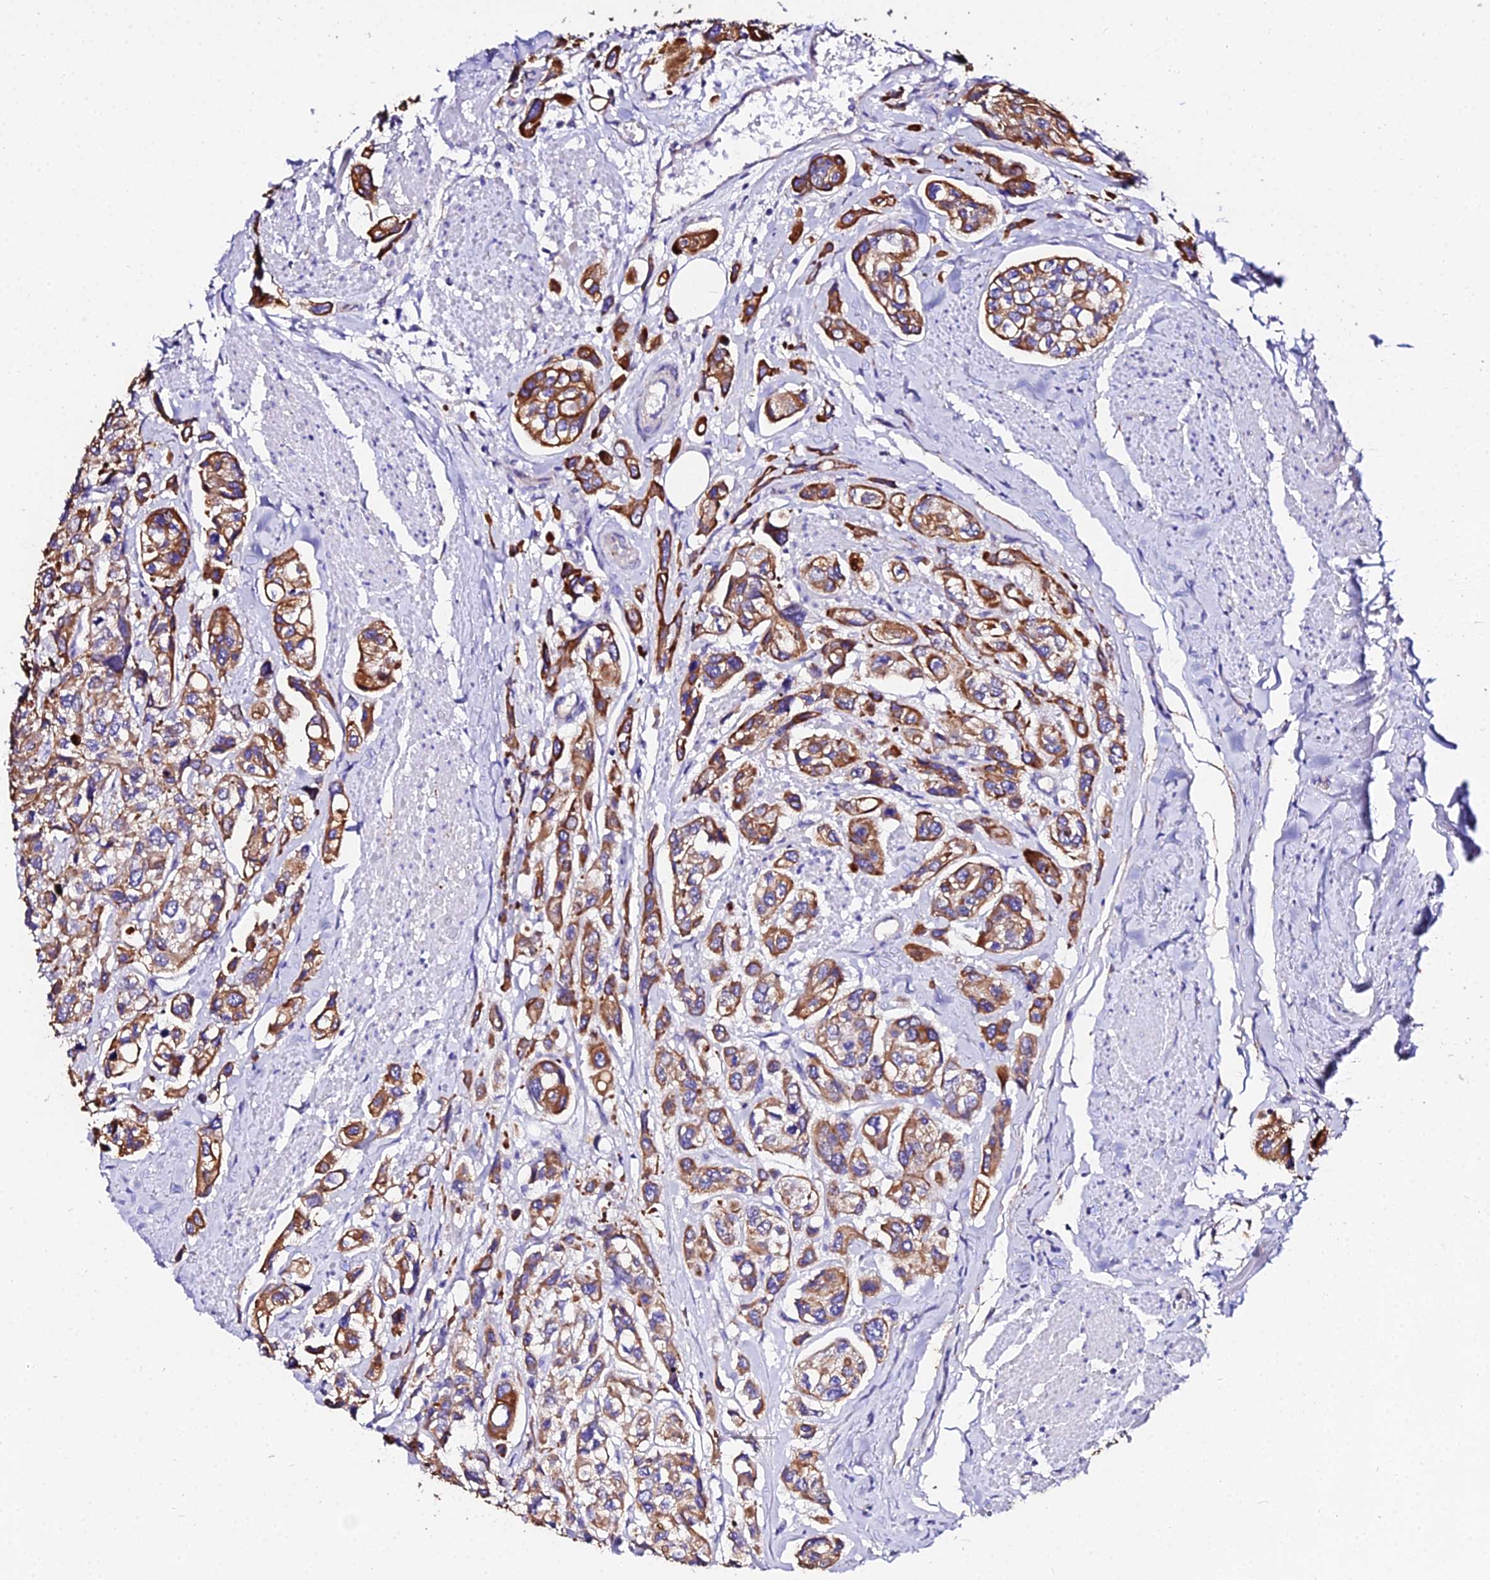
{"staining": {"intensity": "moderate", "quantity": ">75%", "location": "cytoplasmic/membranous"}, "tissue": "urothelial cancer", "cell_type": "Tumor cells", "image_type": "cancer", "snomed": [{"axis": "morphology", "description": "Urothelial carcinoma, High grade"}, {"axis": "topography", "description": "Urinary bladder"}], "caption": "The micrograph shows a brown stain indicating the presence of a protein in the cytoplasmic/membranous of tumor cells in high-grade urothelial carcinoma. (DAB (3,3'-diaminobenzidine) IHC, brown staining for protein, blue staining for nuclei).", "gene": "DAW1", "patient": {"sex": "male", "age": 67}}